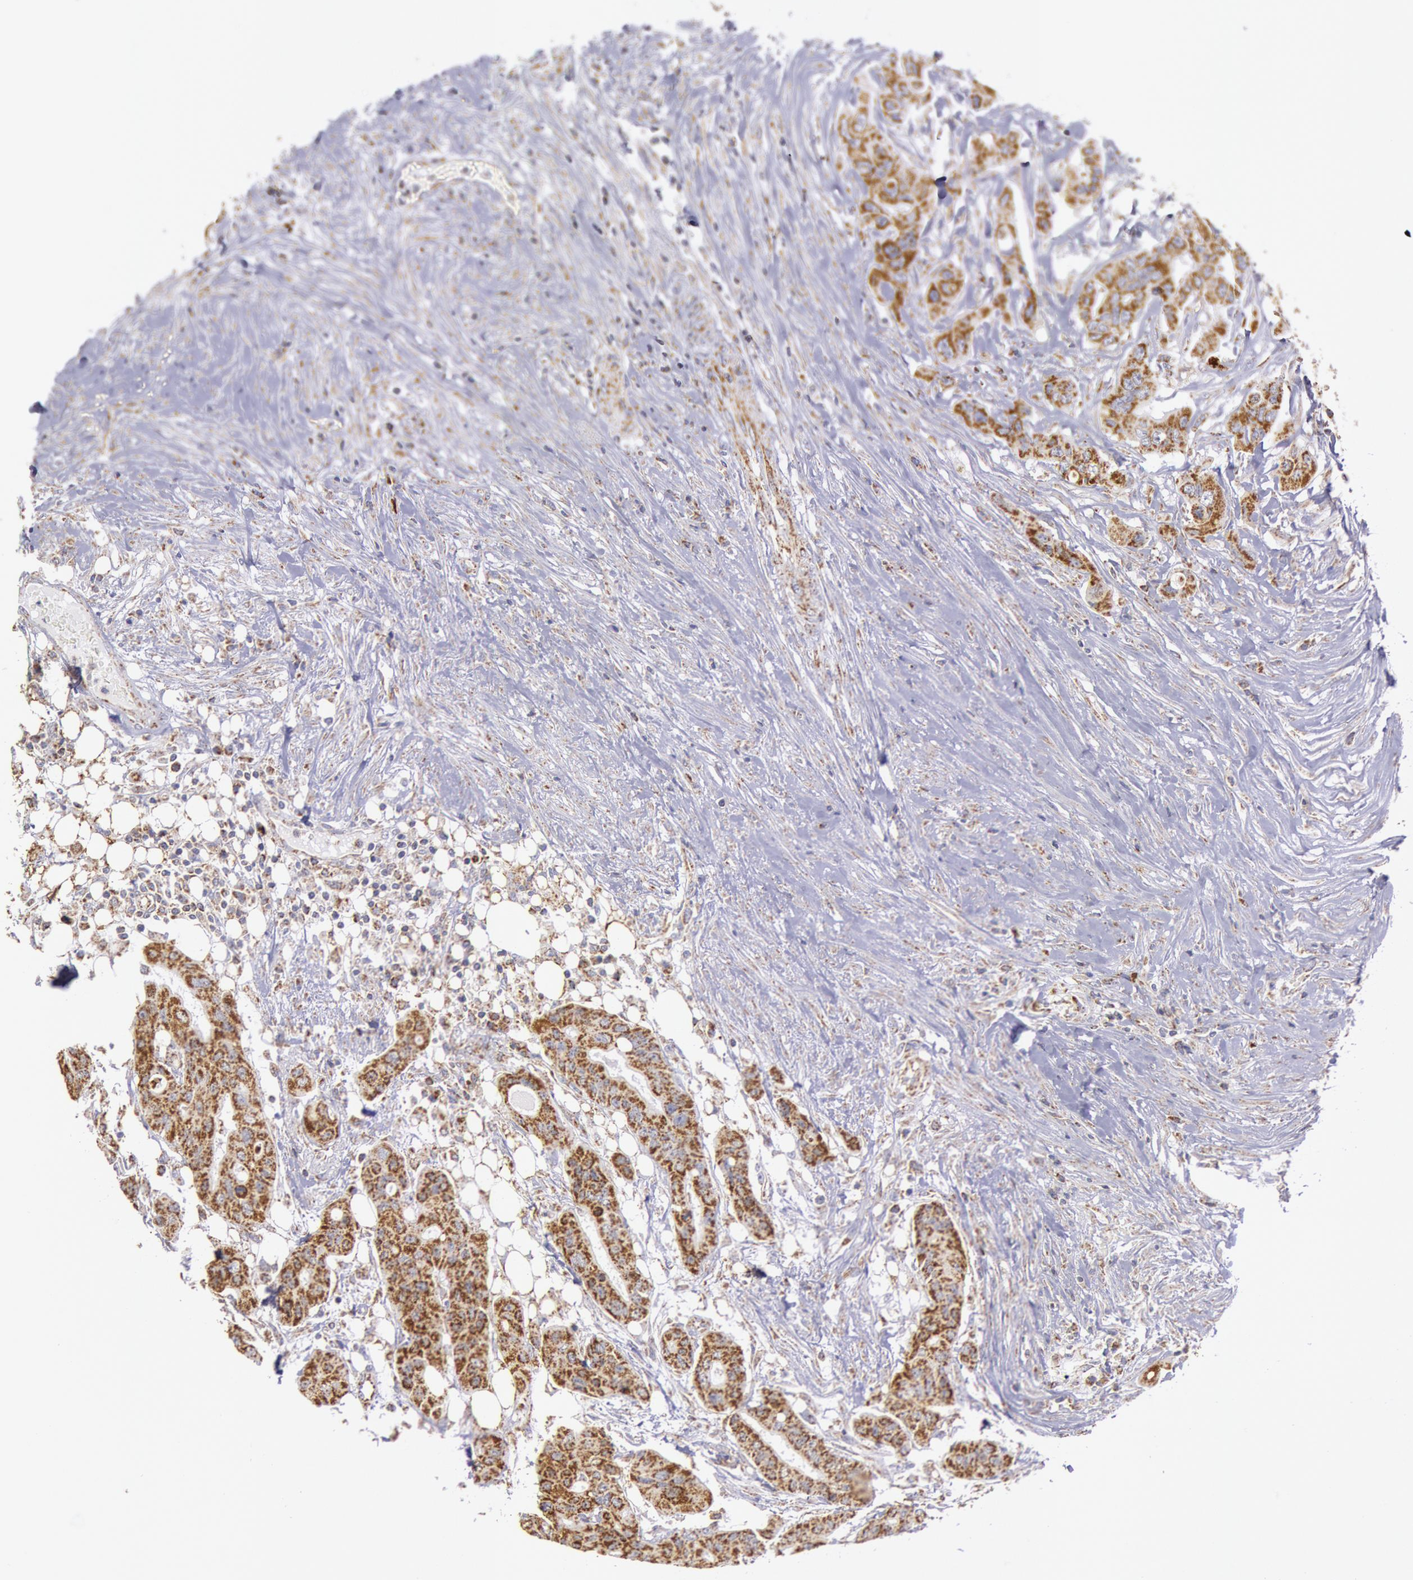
{"staining": {"intensity": "strong", "quantity": ">75%", "location": "cytoplasmic/membranous"}, "tissue": "colorectal cancer", "cell_type": "Tumor cells", "image_type": "cancer", "snomed": [{"axis": "morphology", "description": "Adenocarcinoma, NOS"}, {"axis": "topography", "description": "Colon"}], "caption": "DAB (3,3'-diaminobenzidine) immunohistochemical staining of colorectal adenocarcinoma demonstrates strong cytoplasmic/membranous protein positivity in about >75% of tumor cells.", "gene": "CYC1", "patient": {"sex": "female", "age": 70}}